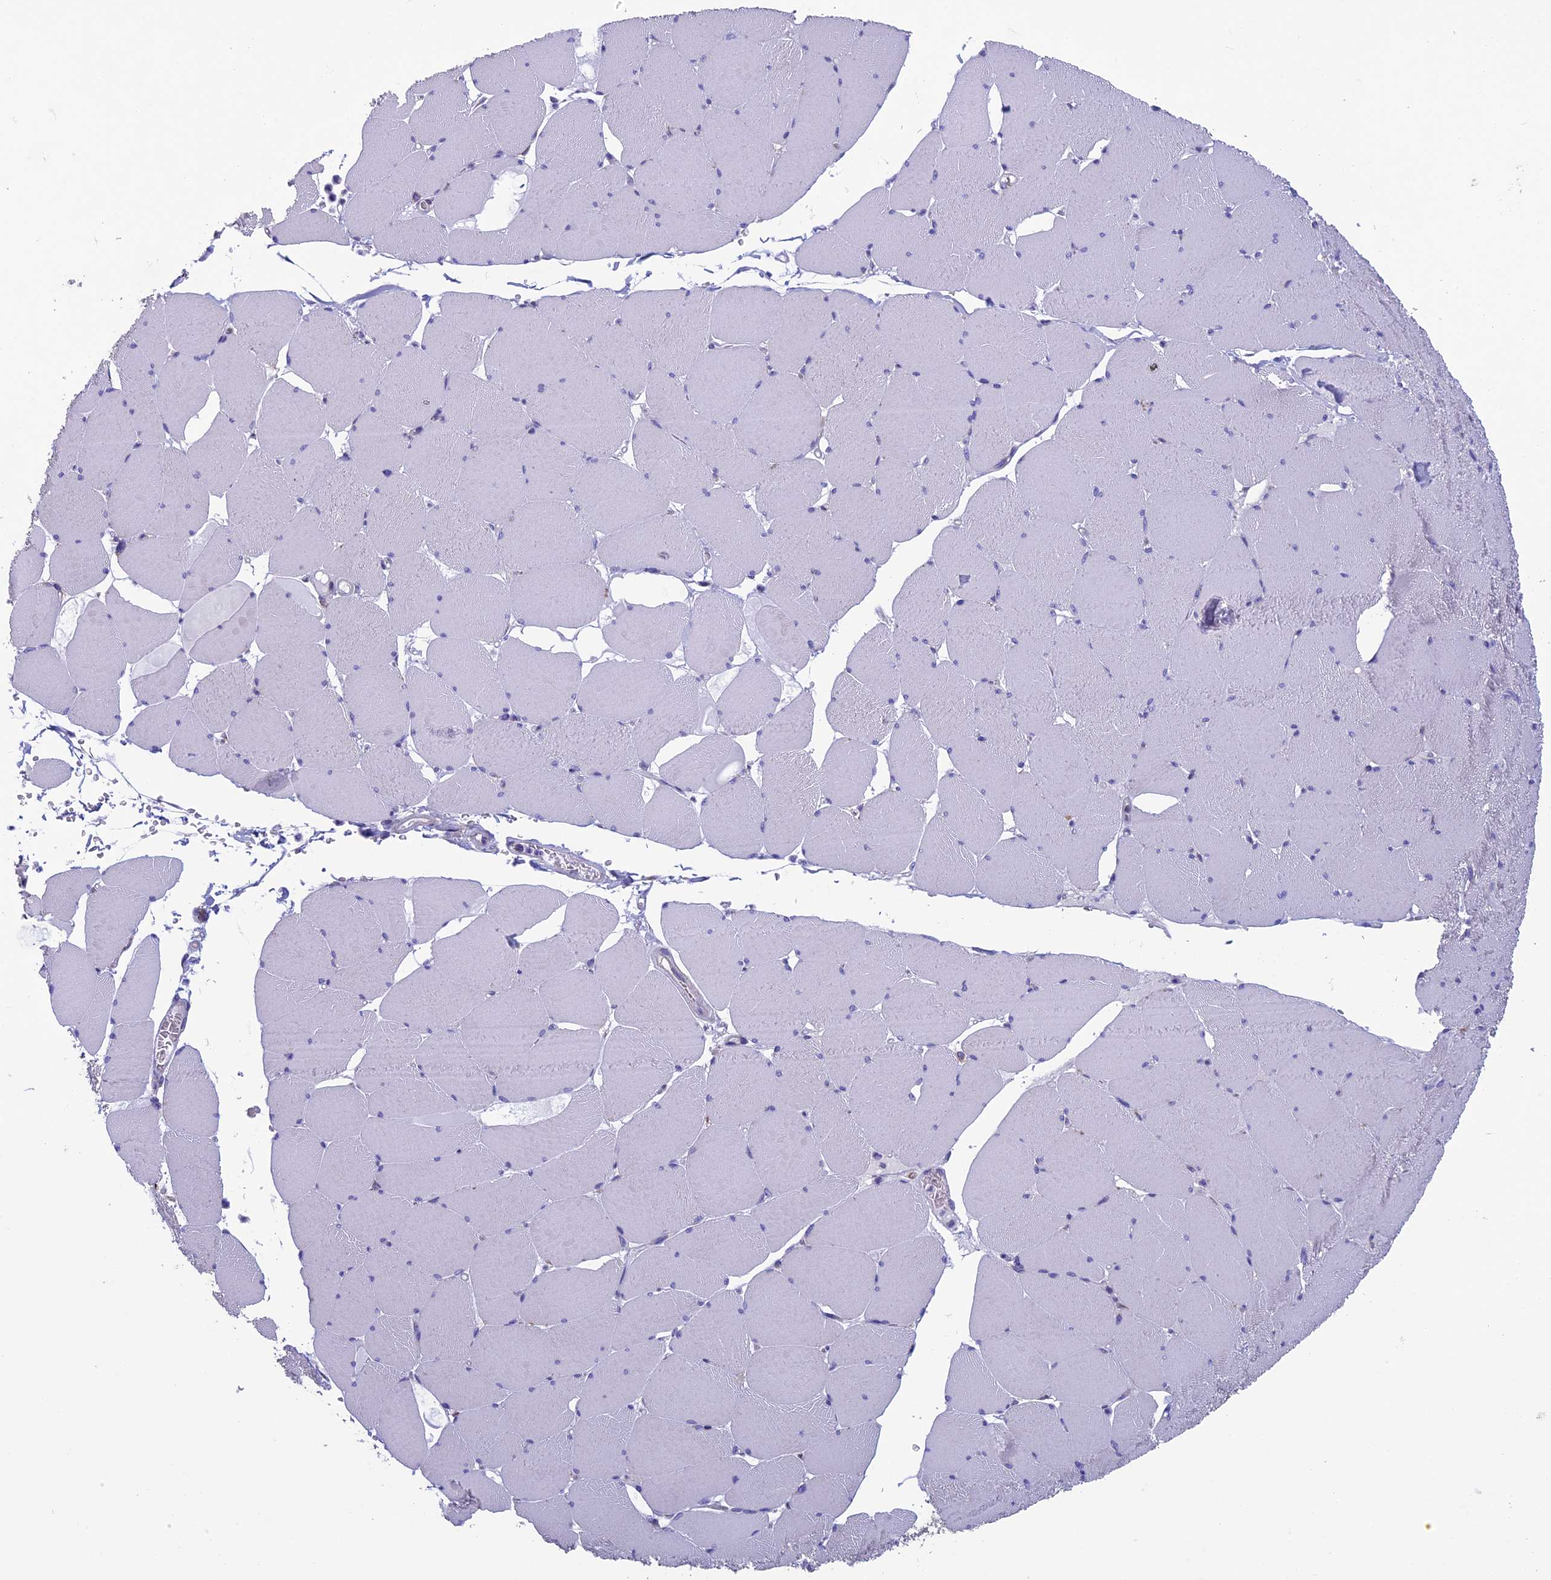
{"staining": {"intensity": "negative", "quantity": "none", "location": "none"}, "tissue": "skeletal muscle", "cell_type": "Myocytes", "image_type": "normal", "snomed": [{"axis": "morphology", "description": "Normal tissue, NOS"}, {"axis": "topography", "description": "Skeletal muscle"}, {"axis": "topography", "description": "Head-Neck"}], "caption": "This is an IHC image of benign human skeletal muscle. There is no expression in myocytes.", "gene": "MFSD12", "patient": {"sex": "male", "age": 66}}